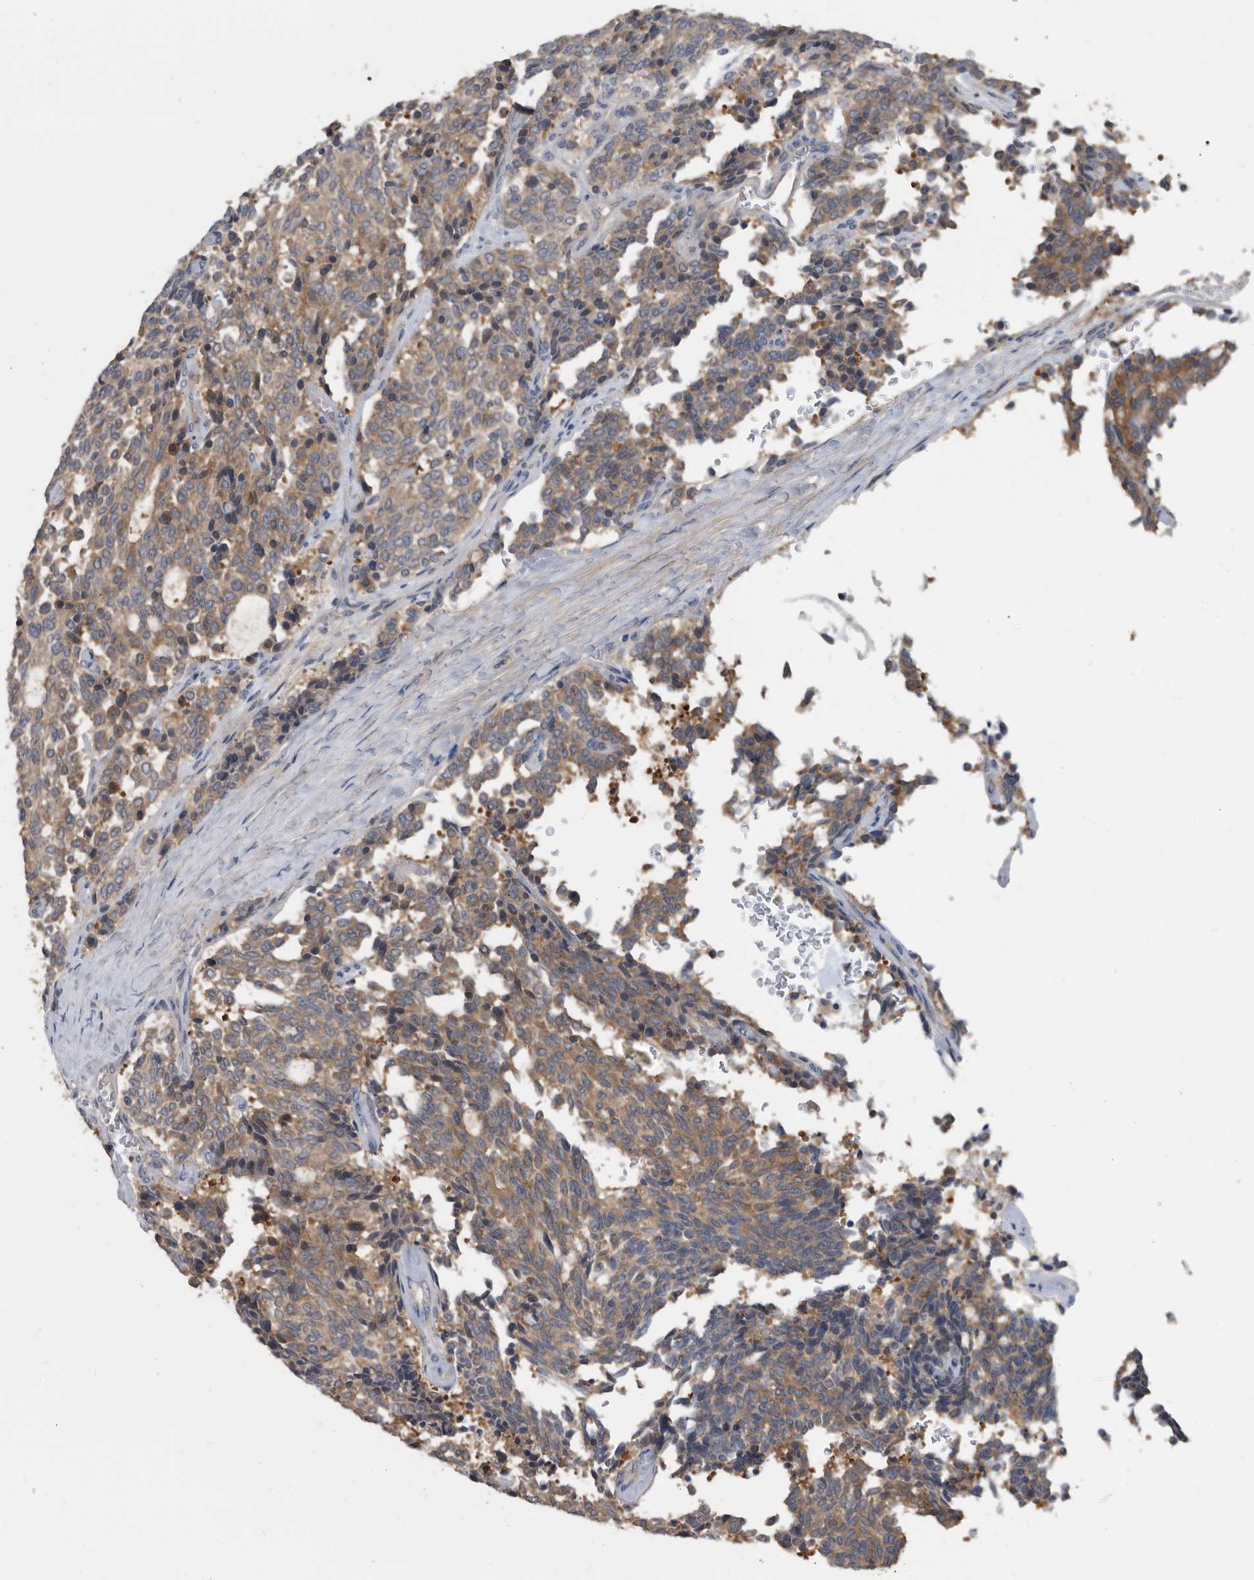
{"staining": {"intensity": "weak", "quantity": ">75%", "location": "cytoplasmic/membranous"}, "tissue": "carcinoid", "cell_type": "Tumor cells", "image_type": "cancer", "snomed": [{"axis": "morphology", "description": "Carcinoid, malignant, NOS"}, {"axis": "topography", "description": "Pancreas"}], "caption": "Protein staining of malignant carcinoid tissue demonstrates weak cytoplasmic/membranous staining in approximately >75% of tumor cells.", "gene": "APEH", "patient": {"sex": "female", "age": 54}}